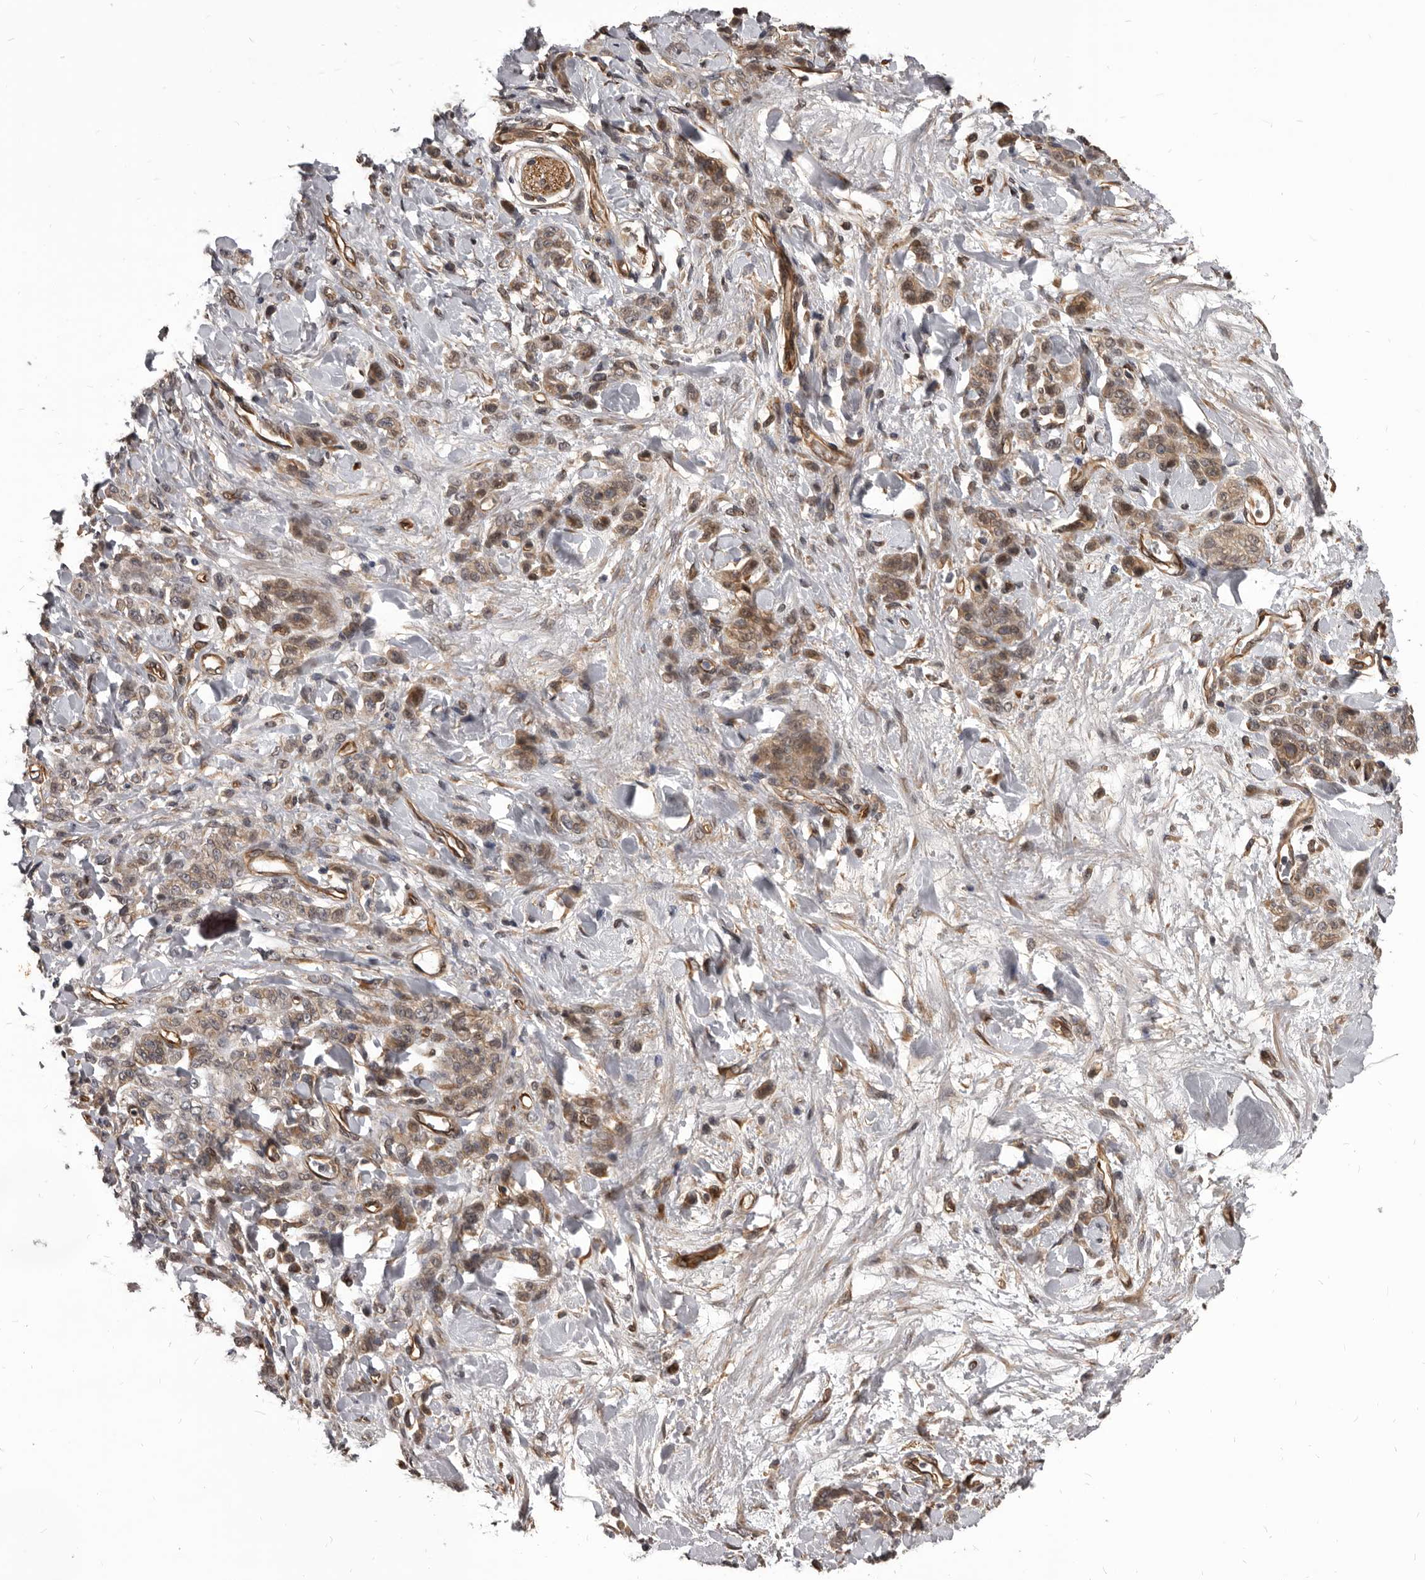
{"staining": {"intensity": "weak", "quantity": ">75%", "location": "cytoplasmic/membranous"}, "tissue": "stomach cancer", "cell_type": "Tumor cells", "image_type": "cancer", "snomed": [{"axis": "morphology", "description": "Normal tissue, NOS"}, {"axis": "morphology", "description": "Adenocarcinoma, NOS"}, {"axis": "topography", "description": "Stomach"}], "caption": "Immunohistochemical staining of stomach cancer exhibits low levels of weak cytoplasmic/membranous protein positivity in about >75% of tumor cells. Immunohistochemistry (ihc) stains the protein of interest in brown and the nuclei are stained blue.", "gene": "ADAMTS20", "patient": {"sex": "male", "age": 82}}